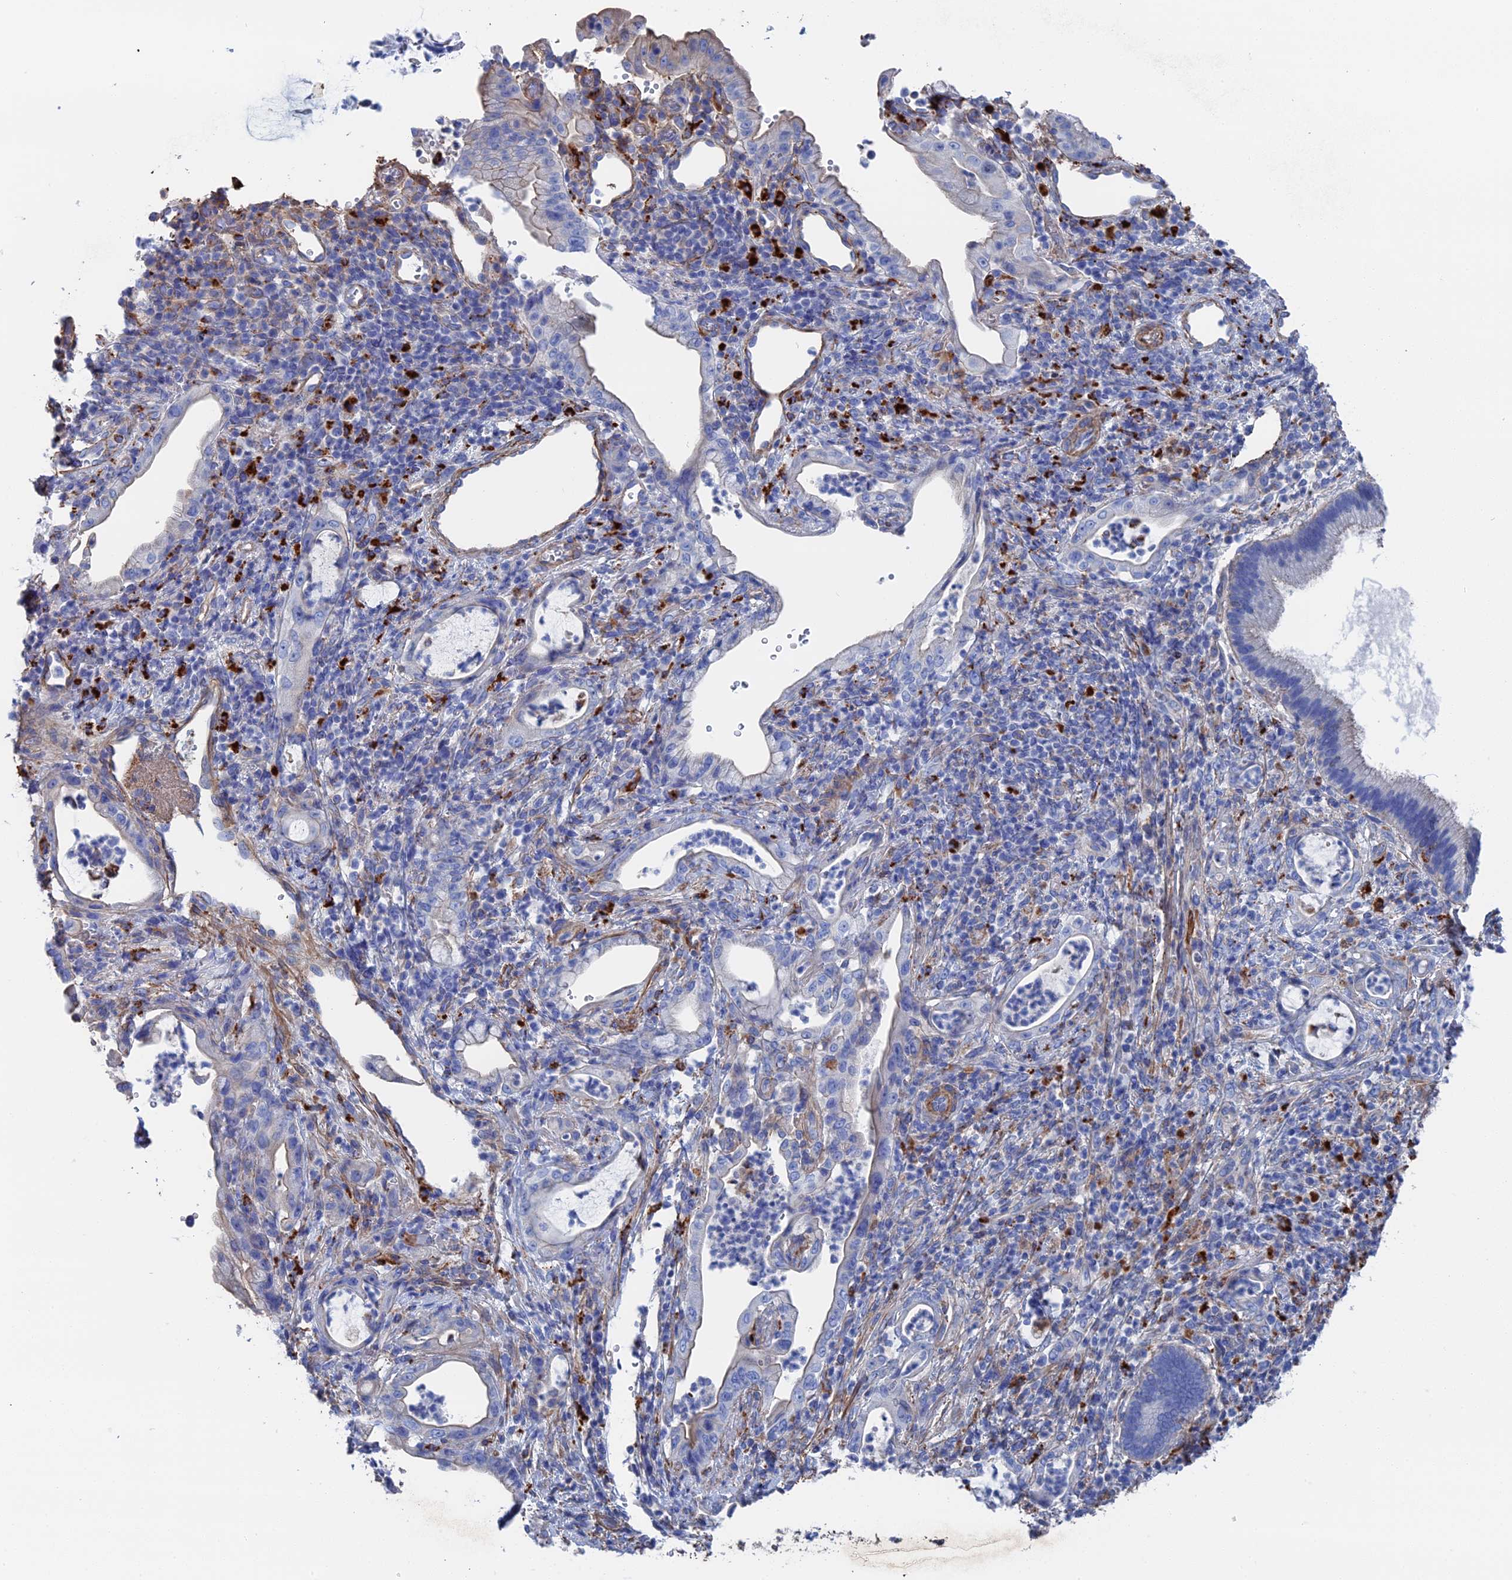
{"staining": {"intensity": "negative", "quantity": "none", "location": "none"}, "tissue": "pancreatic cancer", "cell_type": "Tumor cells", "image_type": "cancer", "snomed": [{"axis": "morphology", "description": "Normal tissue, NOS"}, {"axis": "morphology", "description": "Adenocarcinoma, NOS"}, {"axis": "topography", "description": "Pancreas"}], "caption": "An IHC histopathology image of pancreatic adenocarcinoma is shown. There is no staining in tumor cells of pancreatic adenocarcinoma.", "gene": "STRA6", "patient": {"sex": "female", "age": 55}}